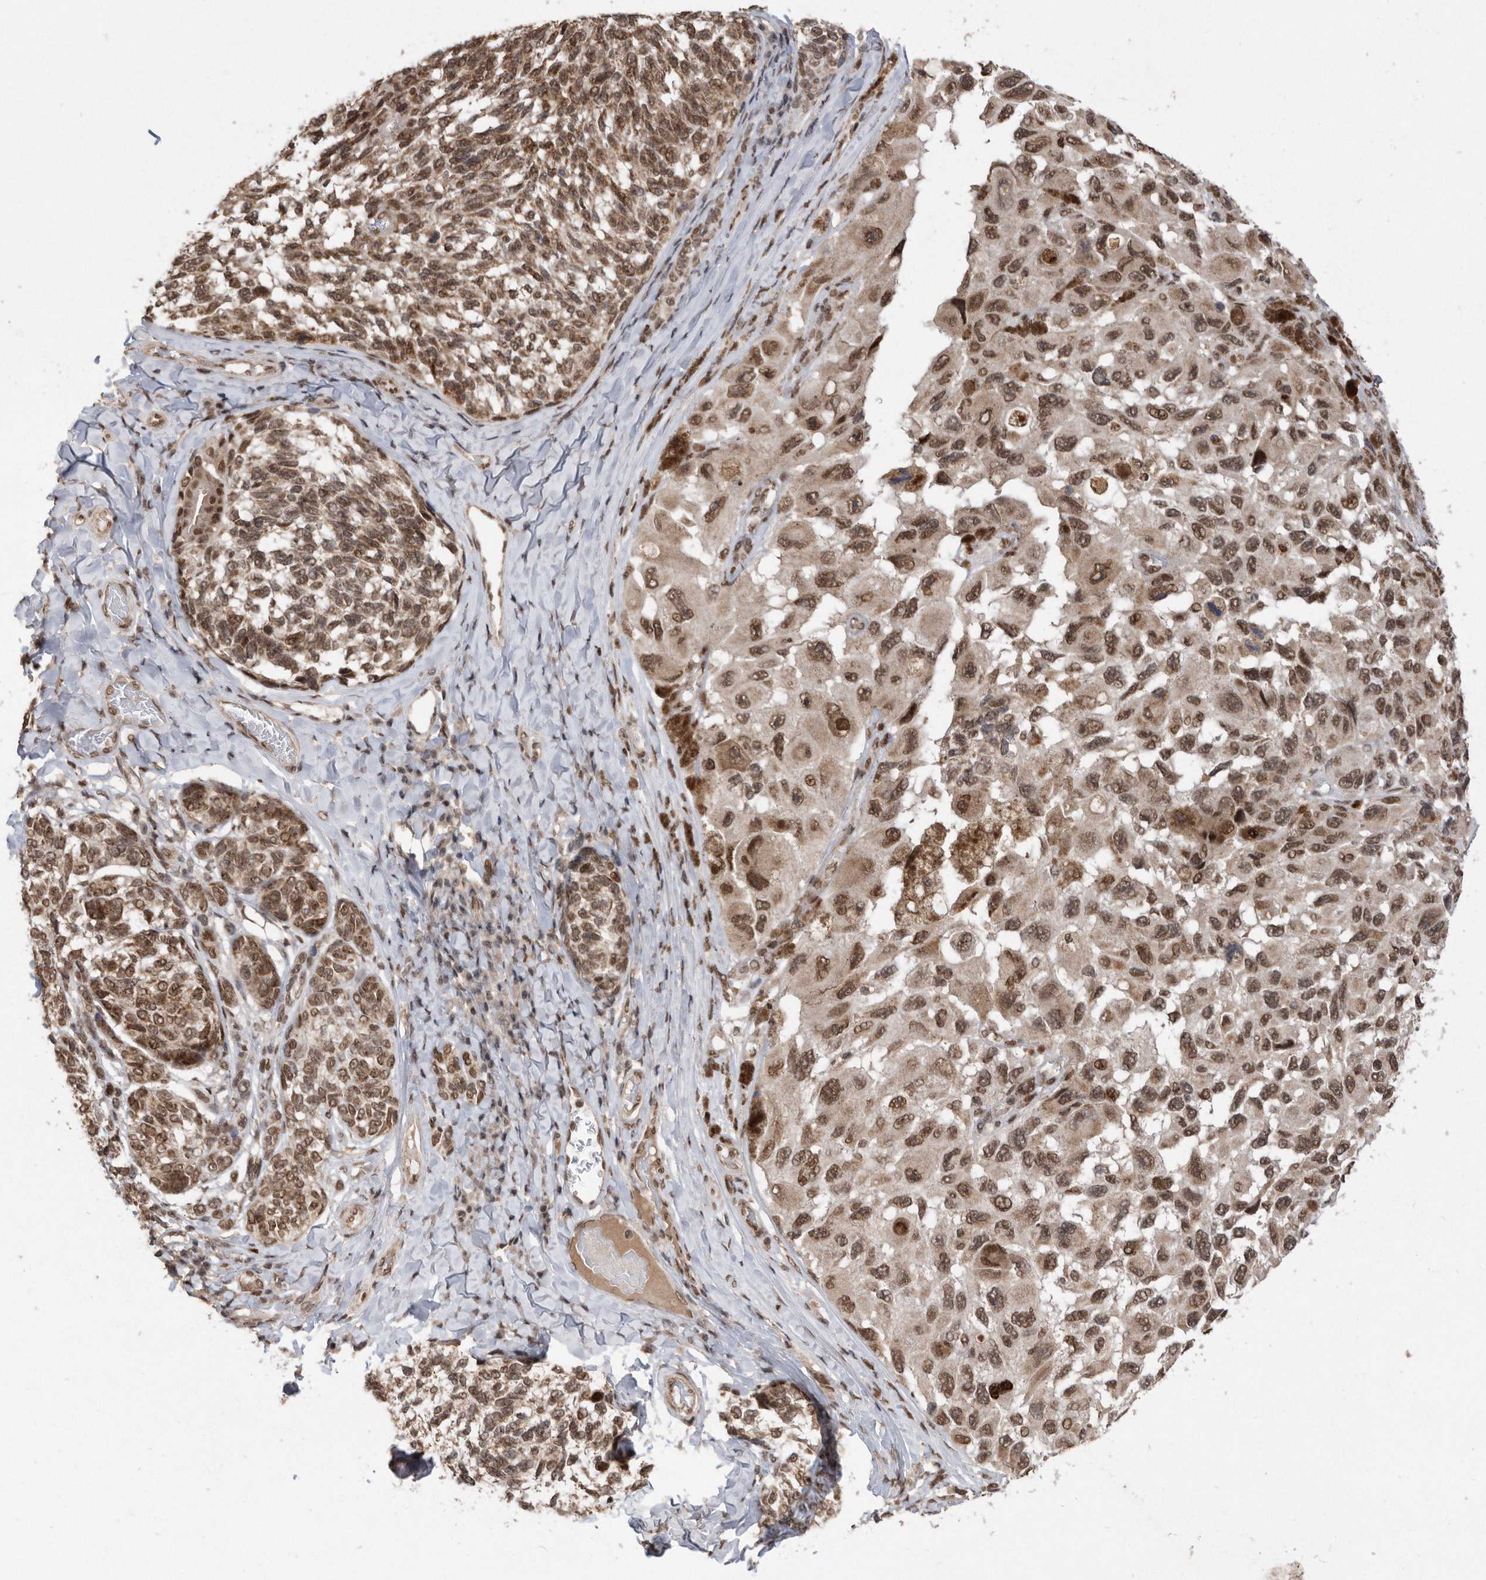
{"staining": {"intensity": "moderate", "quantity": ">75%", "location": "cytoplasmic/membranous,nuclear"}, "tissue": "melanoma", "cell_type": "Tumor cells", "image_type": "cancer", "snomed": [{"axis": "morphology", "description": "Malignant melanoma, NOS"}, {"axis": "topography", "description": "Skin"}], "caption": "Moderate cytoplasmic/membranous and nuclear expression for a protein is seen in approximately >75% of tumor cells of malignant melanoma using immunohistochemistry (IHC).", "gene": "TDRD3", "patient": {"sex": "female", "age": 73}}